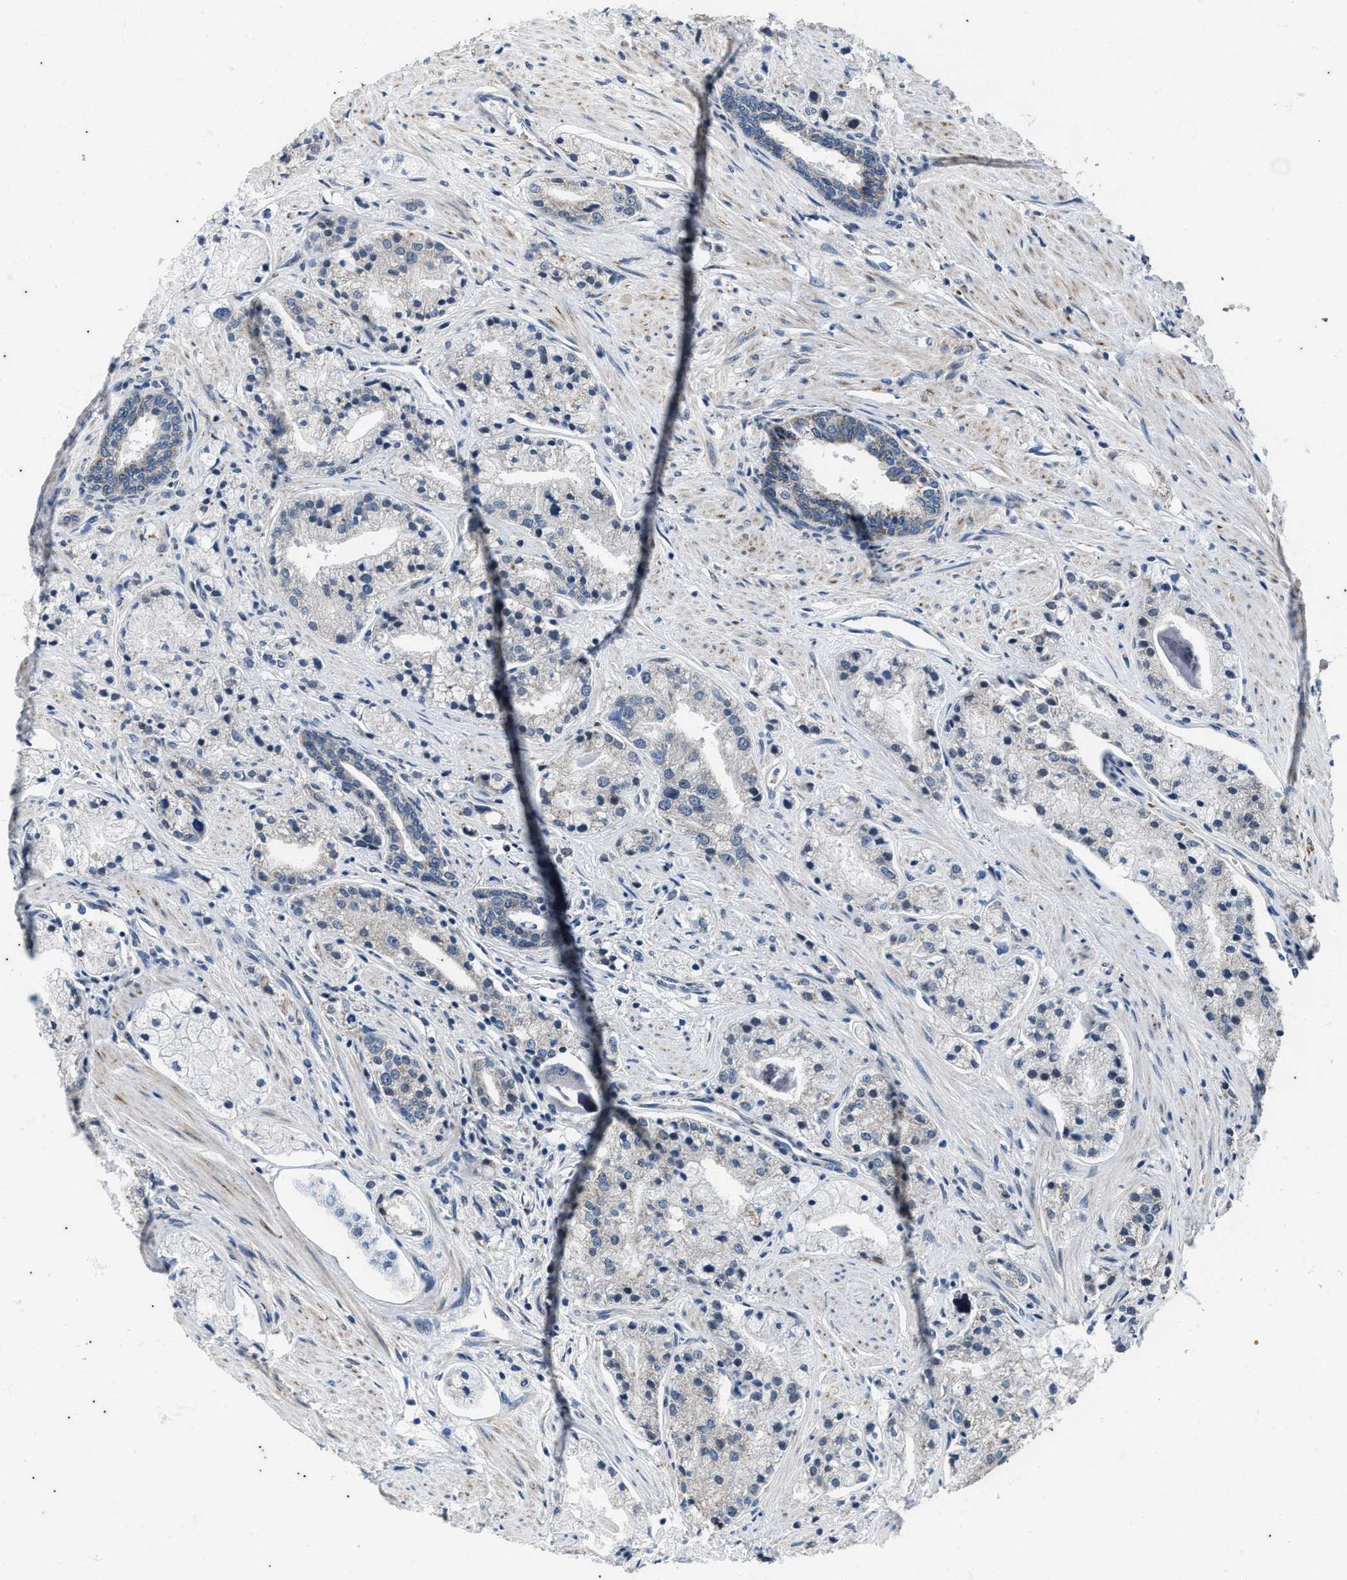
{"staining": {"intensity": "negative", "quantity": "none", "location": "none"}, "tissue": "prostate cancer", "cell_type": "Tumor cells", "image_type": "cancer", "snomed": [{"axis": "morphology", "description": "Adenocarcinoma, High grade"}, {"axis": "topography", "description": "Prostate"}], "caption": "Immunohistochemical staining of human prostate cancer (high-grade adenocarcinoma) demonstrates no significant staining in tumor cells.", "gene": "KIF24", "patient": {"sex": "male", "age": 50}}